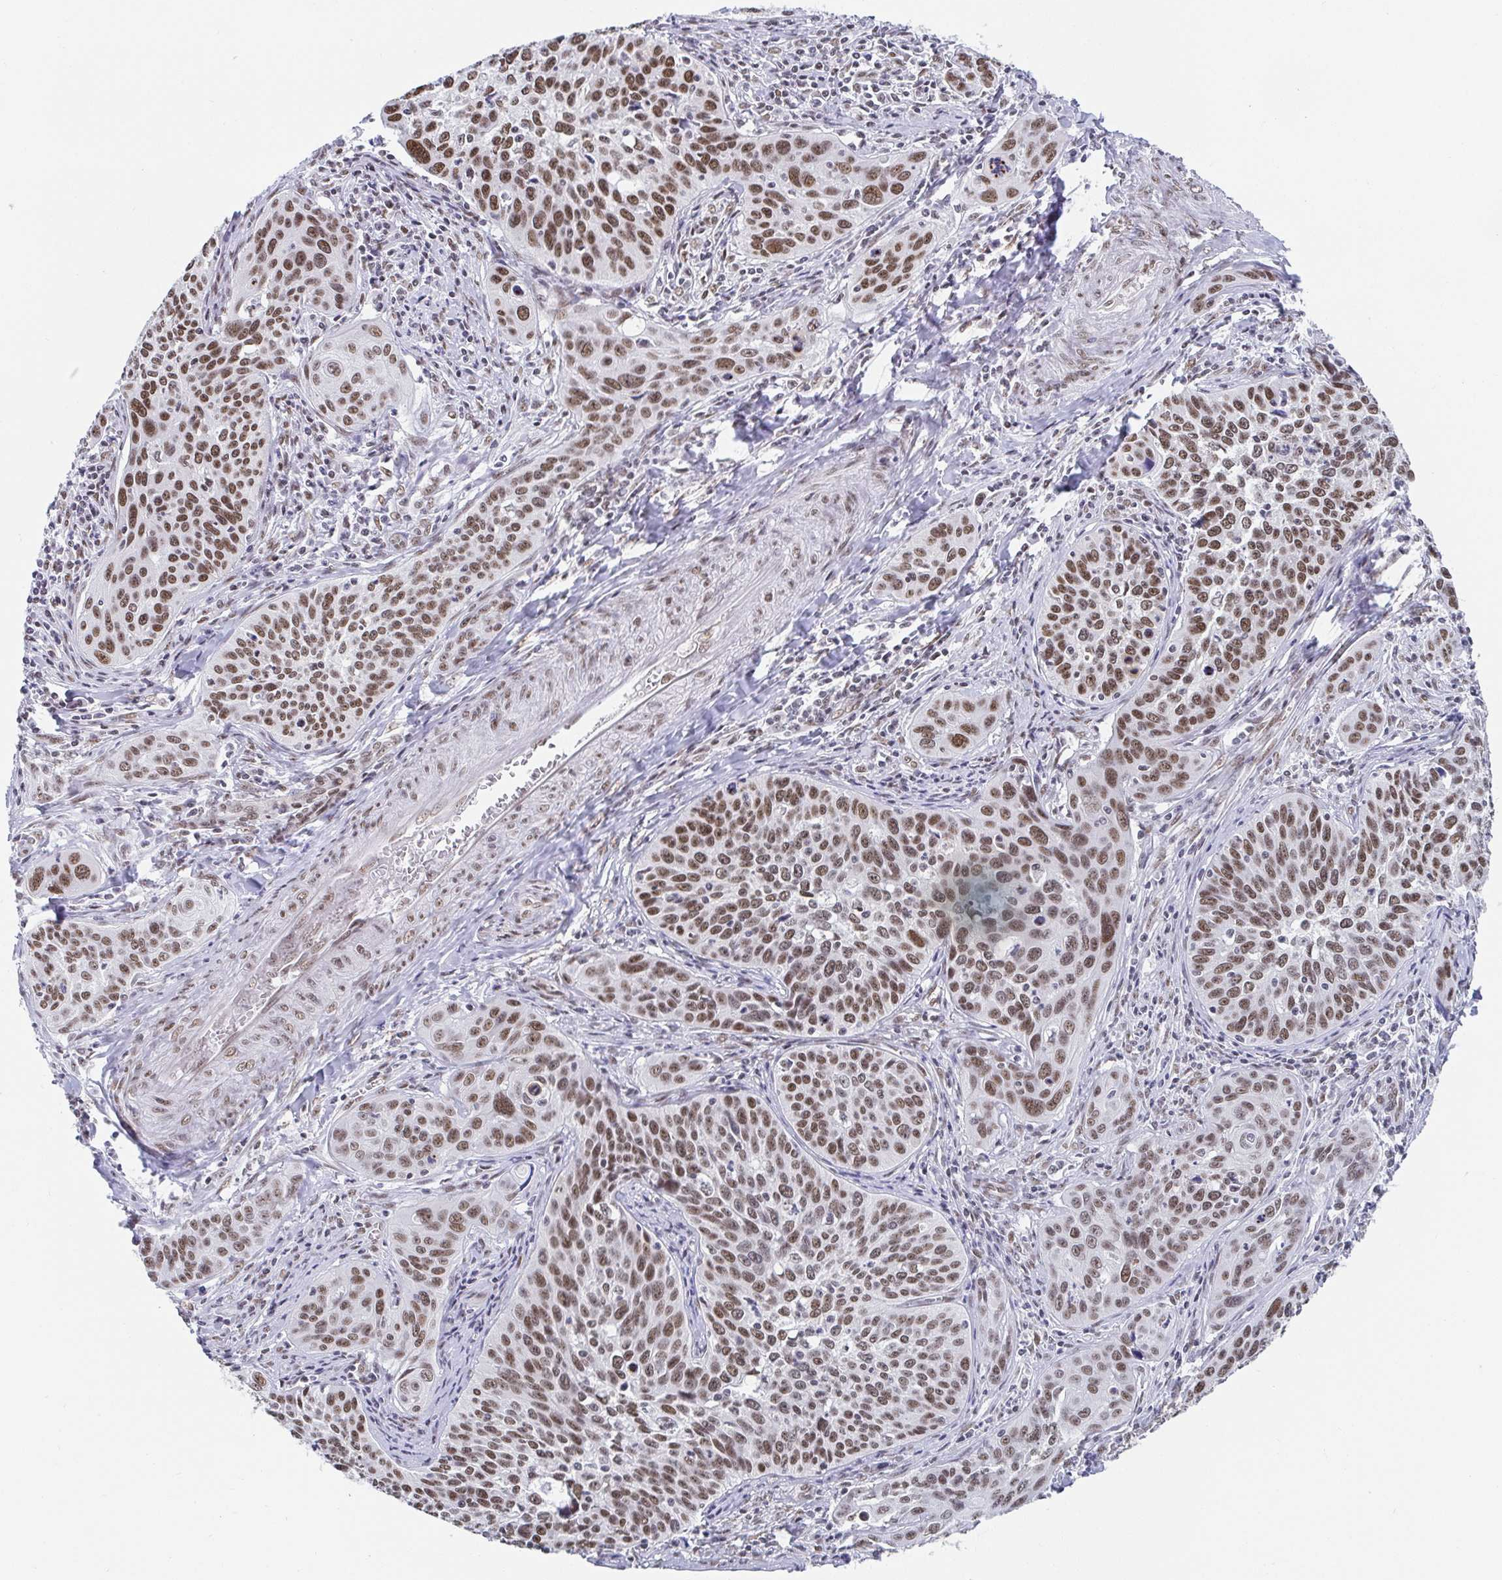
{"staining": {"intensity": "negative", "quantity": "none", "location": "none"}, "tissue": "cervical cancer", "cell_type": "Tumor cells", "image_type": "cancer", "snomed": [{"axis": "morphology", "description": "Squamous cell carcinoma, NOS"}, {"axis": "topography", "description": "Cervix"}], "caption": "Immunohistochemistry histopathology image of human cervical cancer stained for a protein (brown), which demonstrates no expression in tumor cells.", "gene": "SLC7A10", "patient": {"sex": "female", "age": 31}}